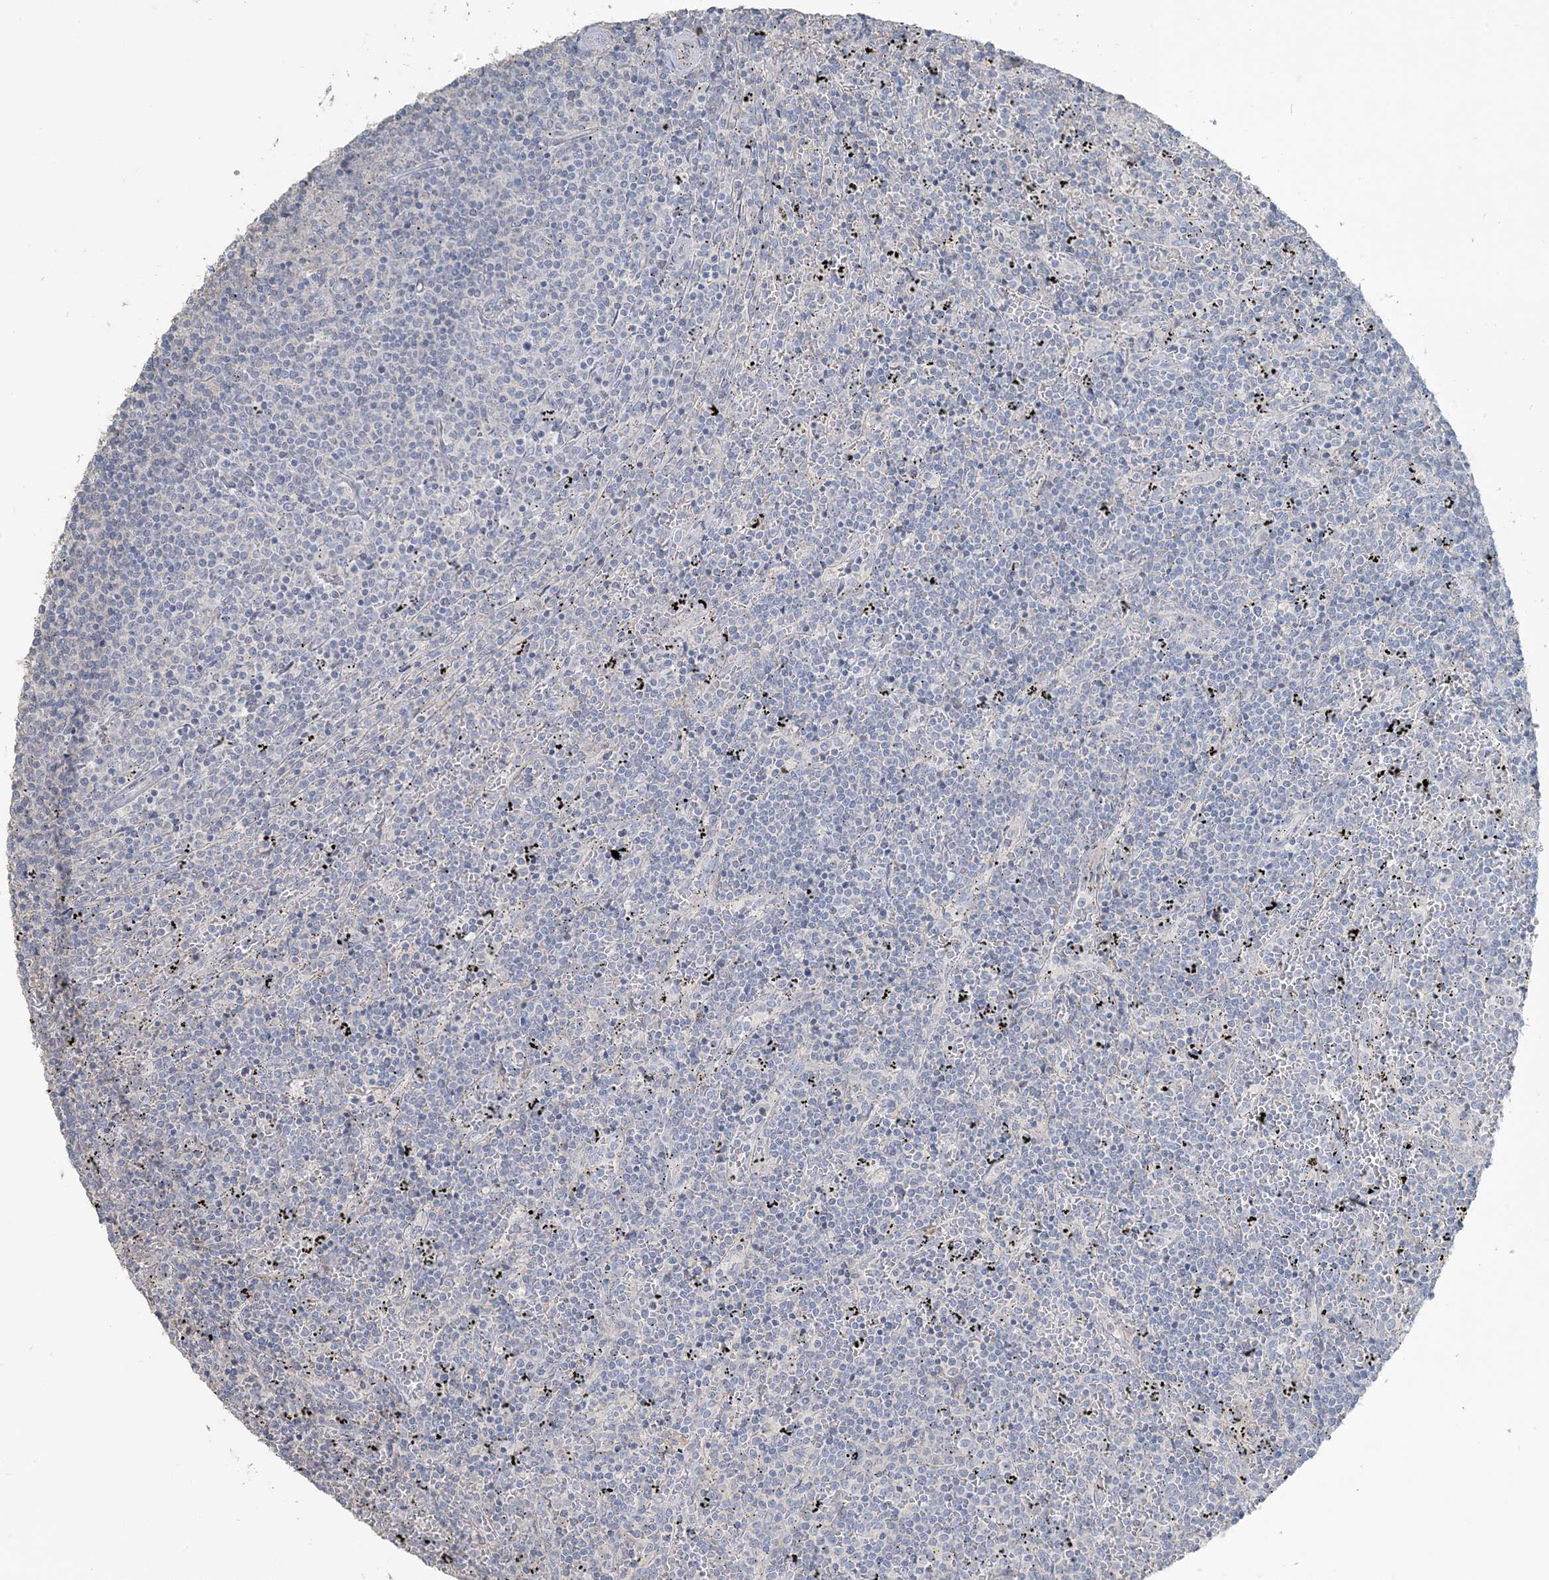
{"staining": {"intensity": "negative", "quantity": "none", "location": "none"}, "tissue": "lymphoma", "cell_type": "Tumor cells", "image_type": "cancer", "snomed": [{"axis": "morphology", "description": "Malignant lymphoma, non-Hodgkin's type, Low grade"}, {"axis": "topography", "description": "Spleen"}], "caption": "The histopathology image shows no significant staining in tumor cells of lymphoma.", "gene": "NPHS2", "patient": {"sex": "female", "age": 50}}